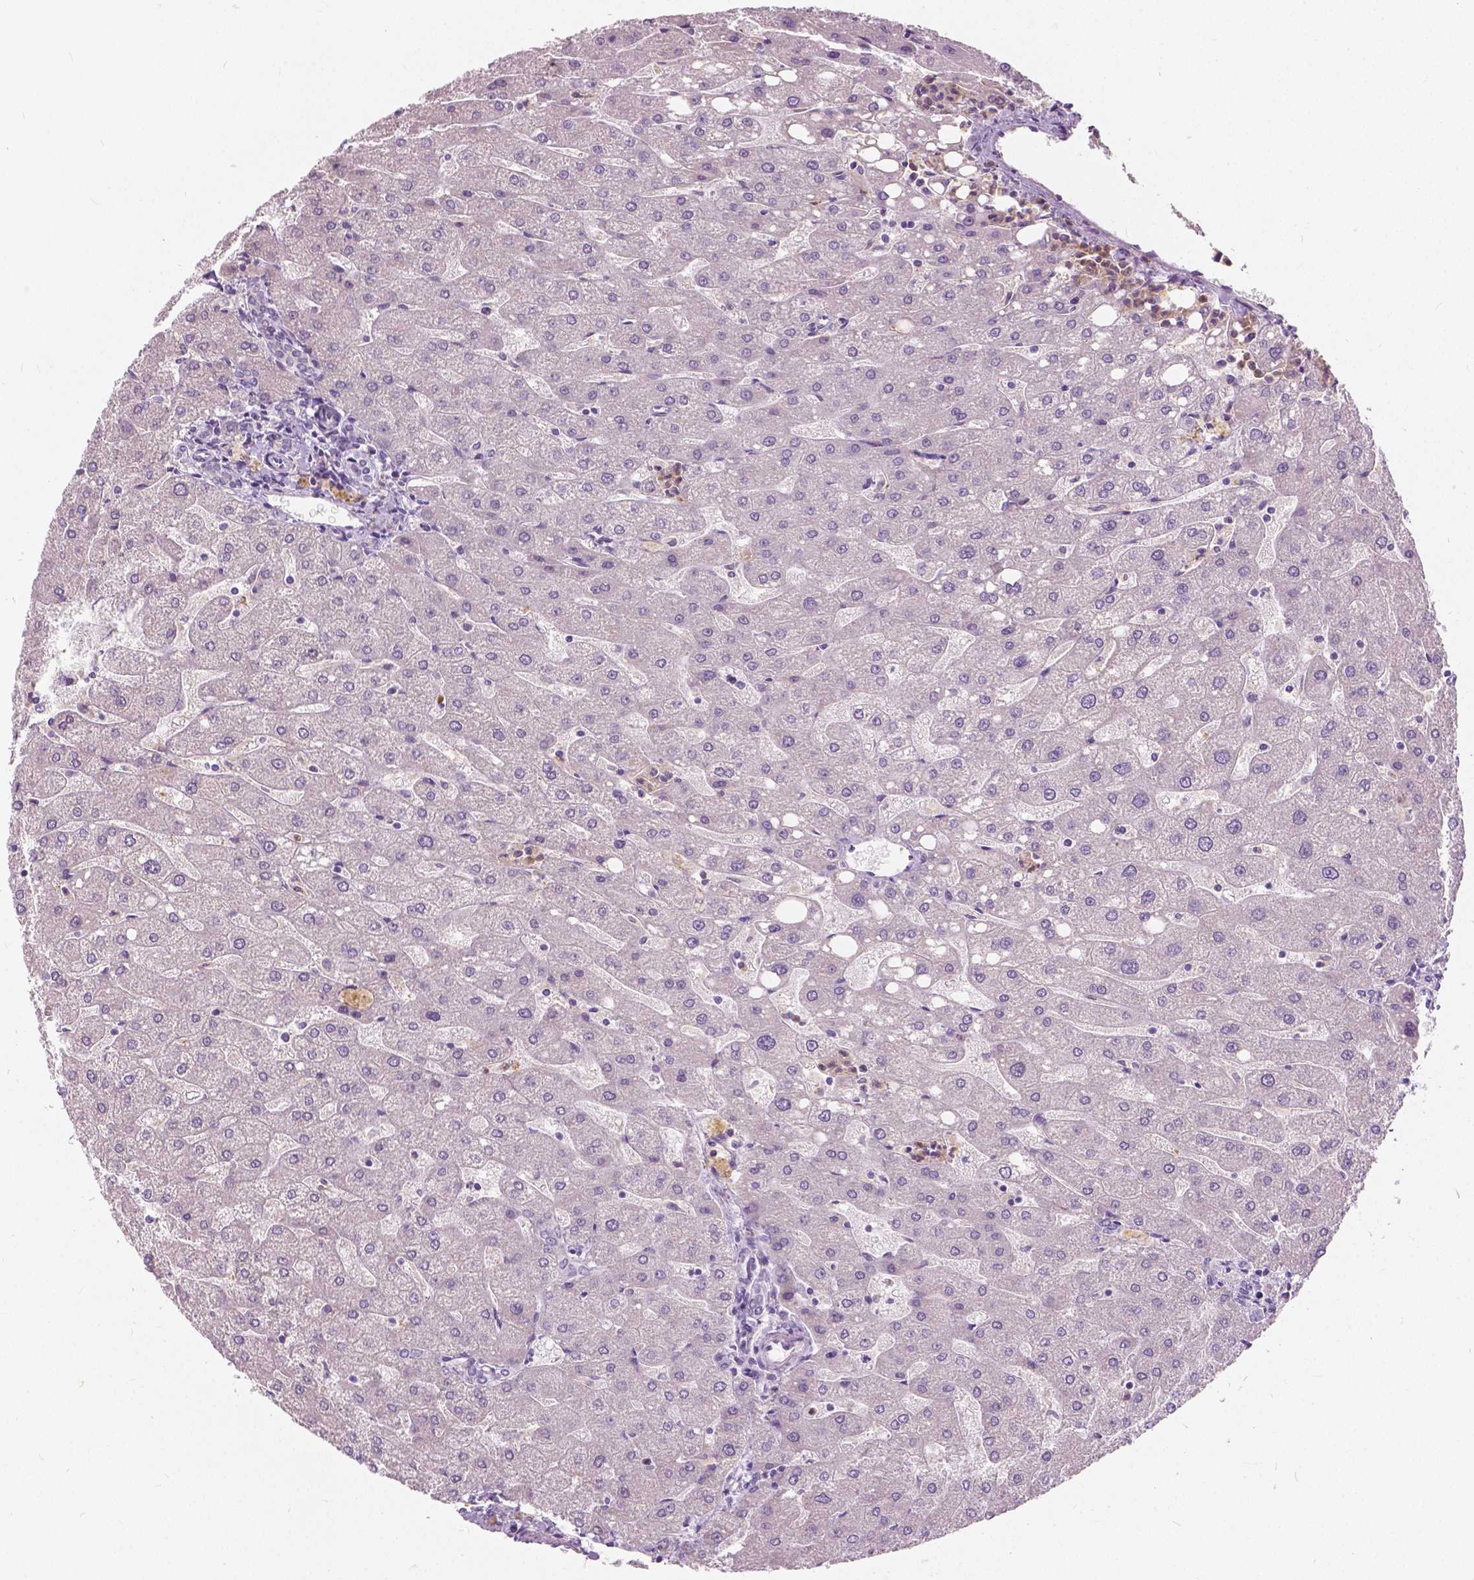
{"staining": {"intensity": "negative", "quantity": "none", "location": "none"}, "tissue": "liver", "cell_type": "Cholangiocytes", "image_type": "normal", "snomed": [{"axis": "morphology", "description": "Normal tissue, NOS"}, {"axis": "topography", "description": "Liver"}], "caption": "High magnification brightfield microscopy of unremarkable liver stained with DAB (3,3'-diaminobenzidine) (brown) and counterstained with hematoxylin (blue): cholangiocytes show no significant positivity. The staining is performed using DAB brown chromogen with nuclei counter-stained in using hematoxylin.", "gene": "DLX6", "patient": {"sex": "male", "age": 67}}